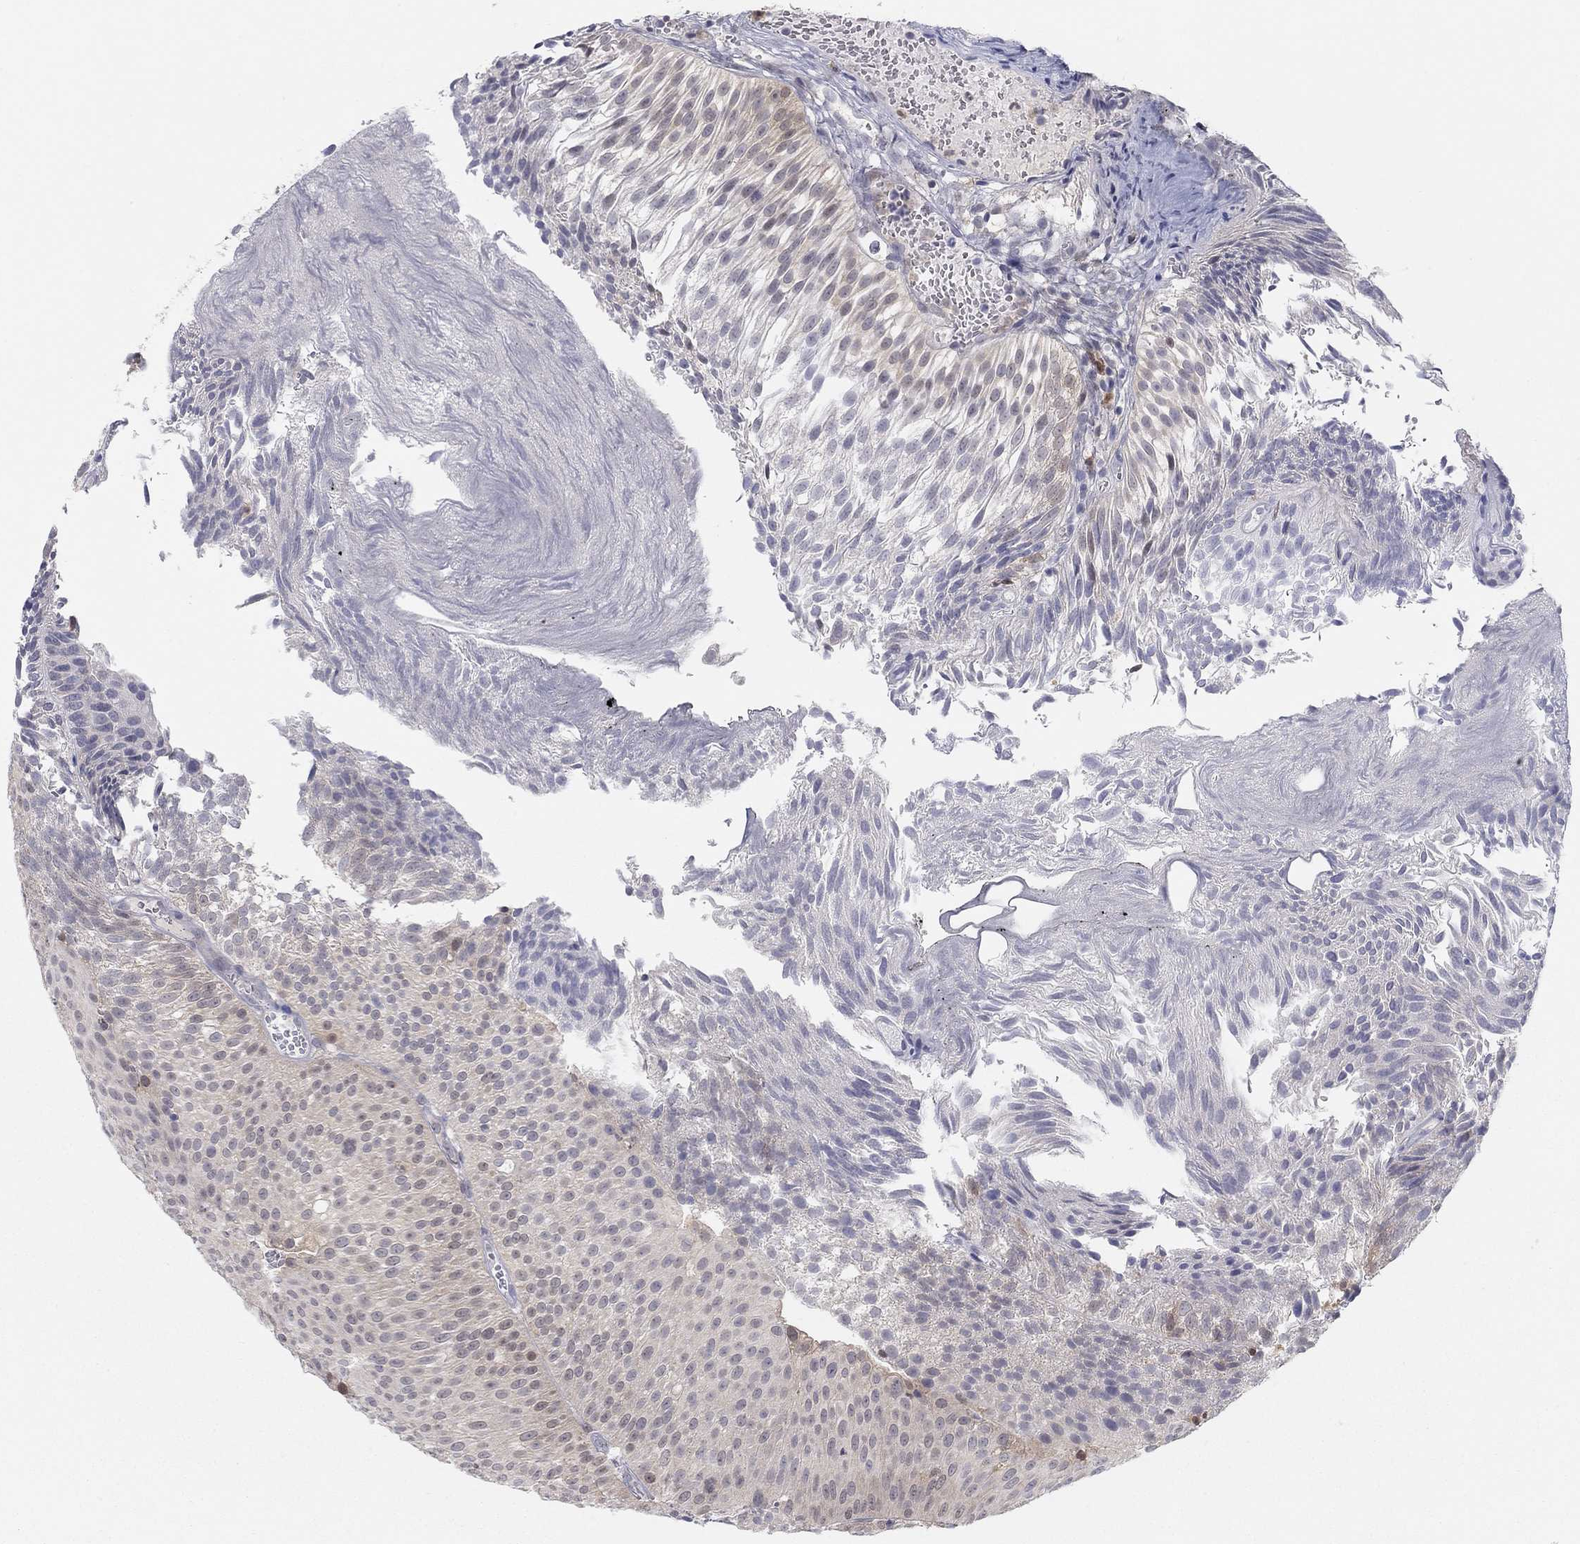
{"staining": {"intensity": "weak", "quantity": "<25%", "location": "cytoplasmic/membranous"}, "tissue": "urothelial cancer", "cell_type": "Tumor cells", "image_type": "cancer", "snomed": [{"axis": "morphology", "description": "Urothelial carcinoma, Low grade"}, {"axis": "topography", "description": "Urinary bladder"}], "caption": "This histopathology image is of urothelial cancer stained with IHC to label a protein in brown with the nuclei are counter-stained blue. There is no positivity in tumor cells. The staining was performed using DAB to visualize the protein expression in brown, while the nuclei were stained in blue with hematoxylin (Magnification: 20x).", "gene": "PDXK", "patient": {"sex": "male", "age": 65}}